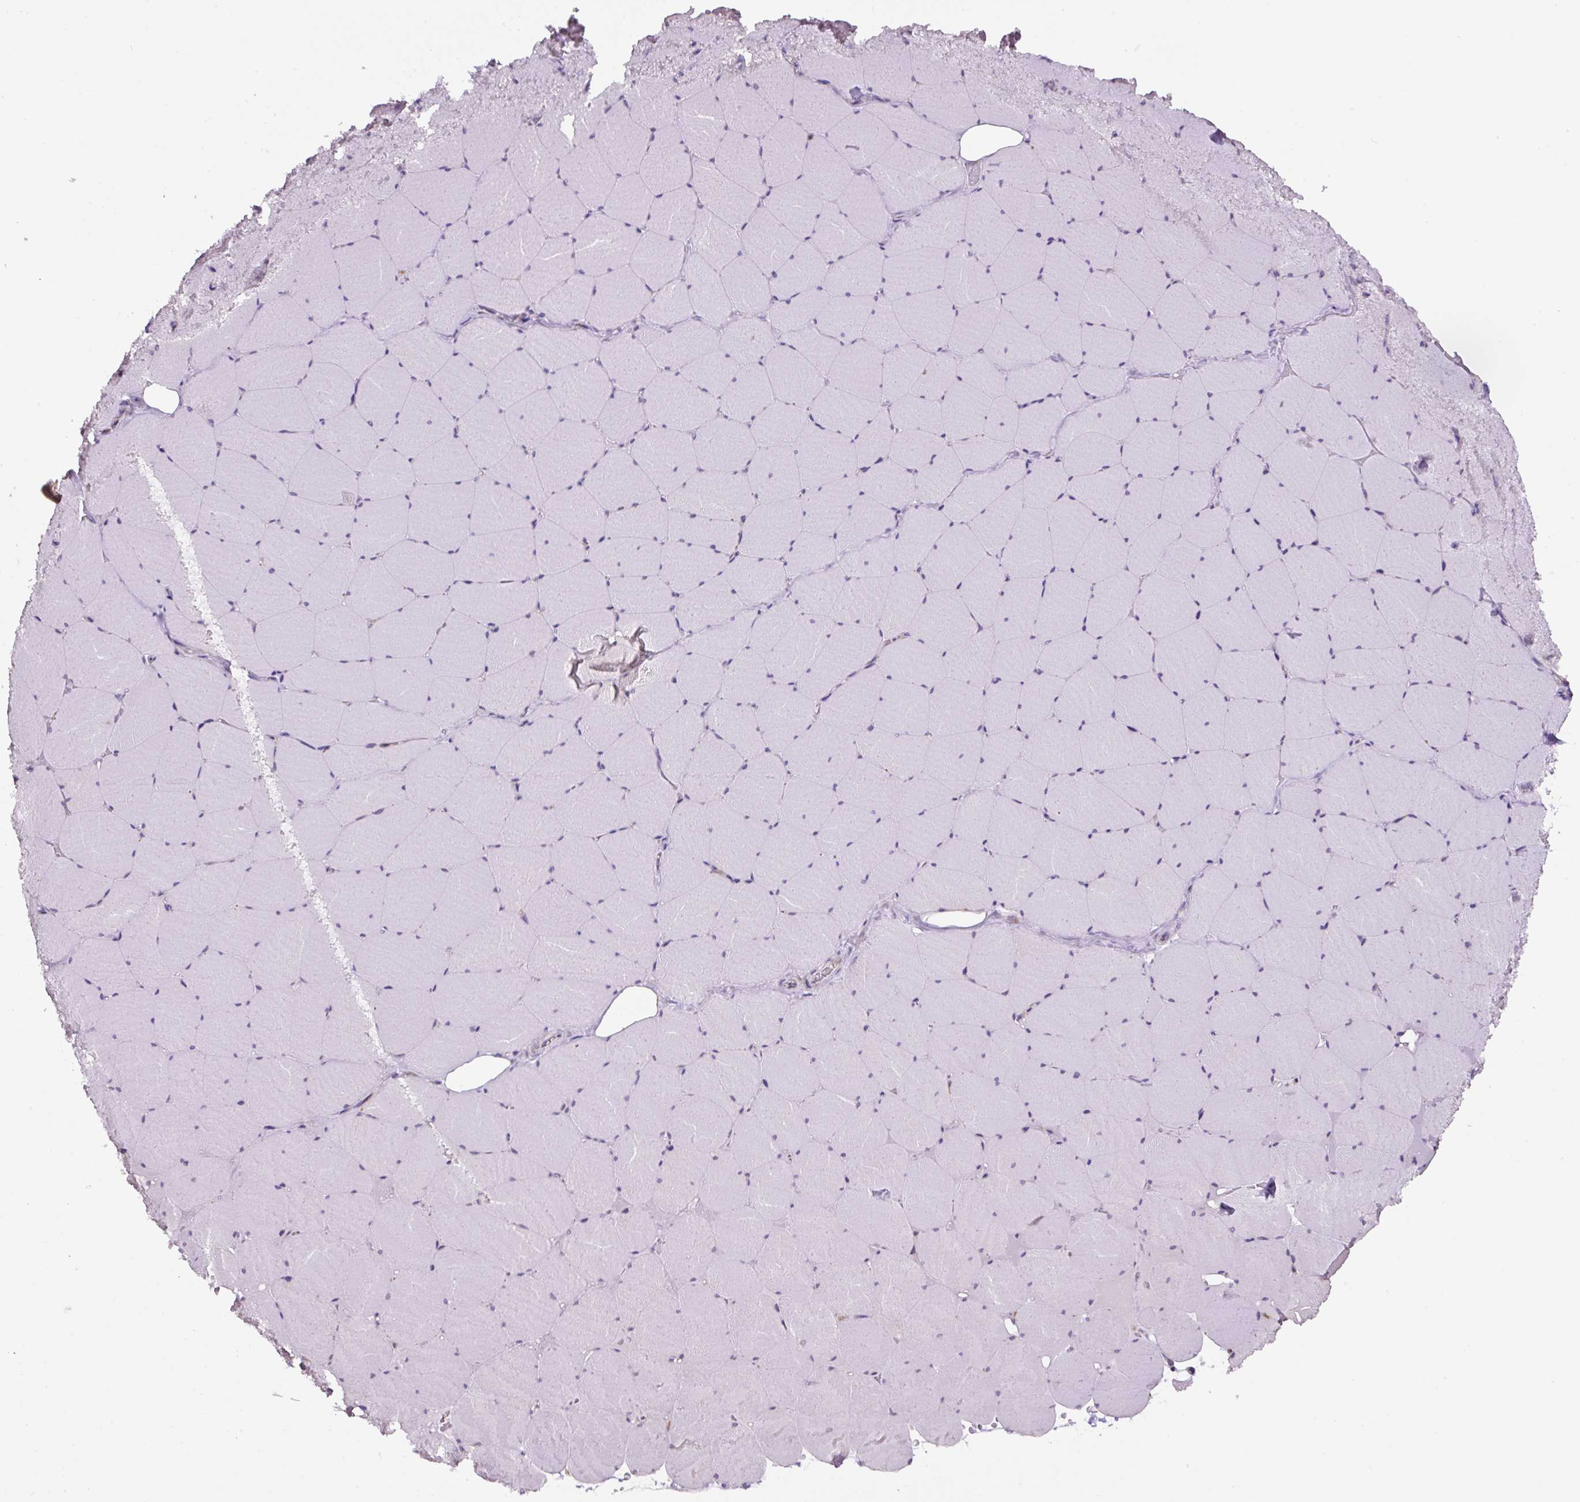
{"staining": {"intensity": "negative", "quantity": "none", "location": "none"}, "tissue": "skeletal muscle", "cell_type": "Myocytes", "image_type": "normal", "snomed": [{"axis": "morphology", "description": "Normal tissue, NOS"}, {"axis": "topography", "description": "Skeletal muscle"}, {"axis": "topography", "description": "Head-Neck"}], "caption": "DAB immunohistochemical staining of normal human skeletal muscle displays no significant staining in myocytes.", "gene": "RPS23", "patient": {"sex": "male", "age": 66}}